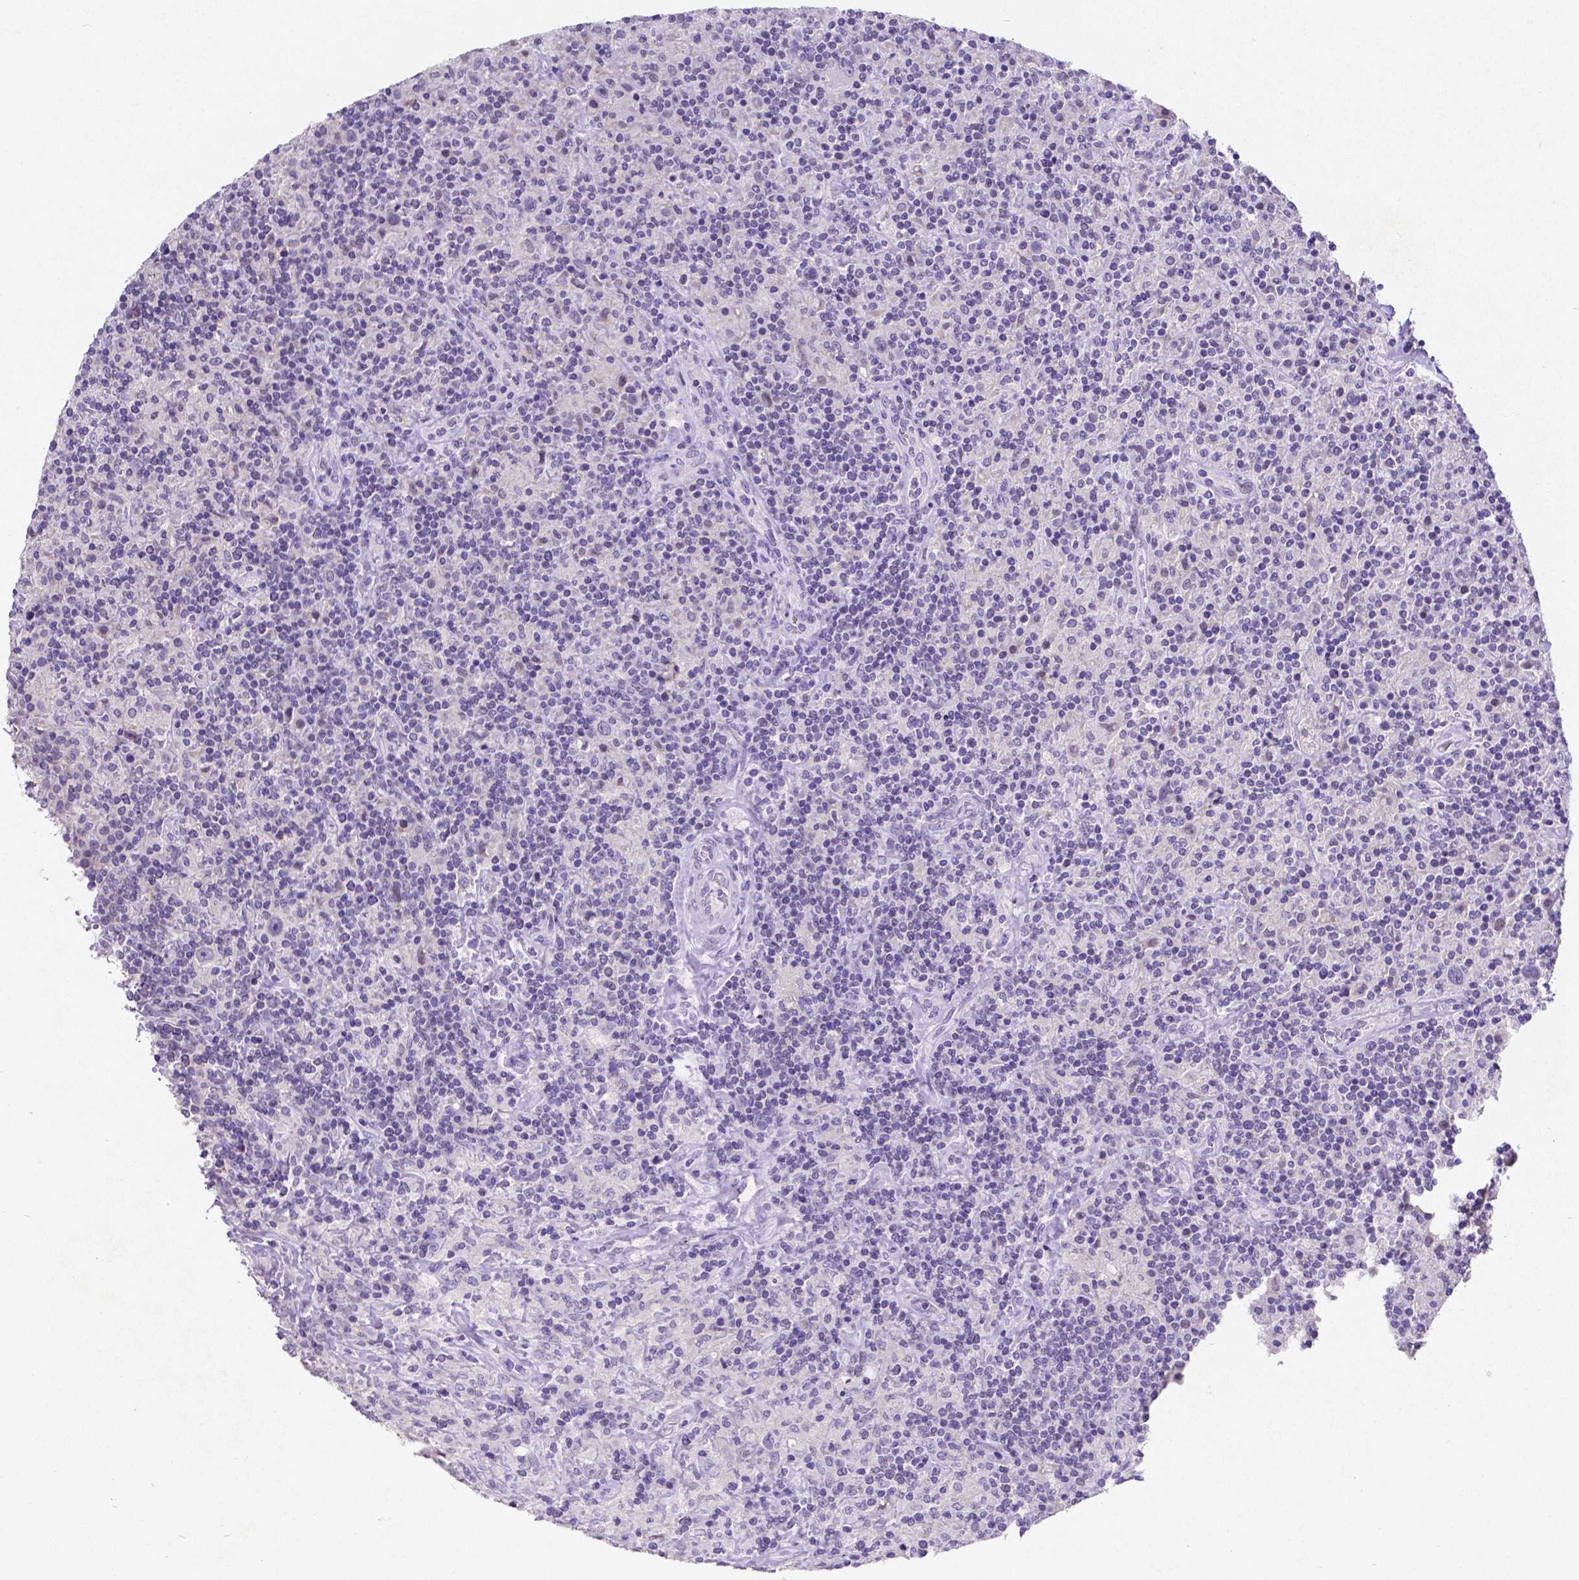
{"staining": {"intensity": "negative", "quantity": "none", "location": "none"}, "tissue": "lymphoma", "cell_type": "Tumor cells", "image_type": "cancer", "snomed": [{"axis": "morphology", "description": "Hodgkin's disease, NOS"}, {"axis": "topography", "description": "Lymph node"}], "caption": "There is no significant positivity in tumor cells of lymphoma.", "gene": "SATB2", "patient": {"sex": "male", "age": 70}}